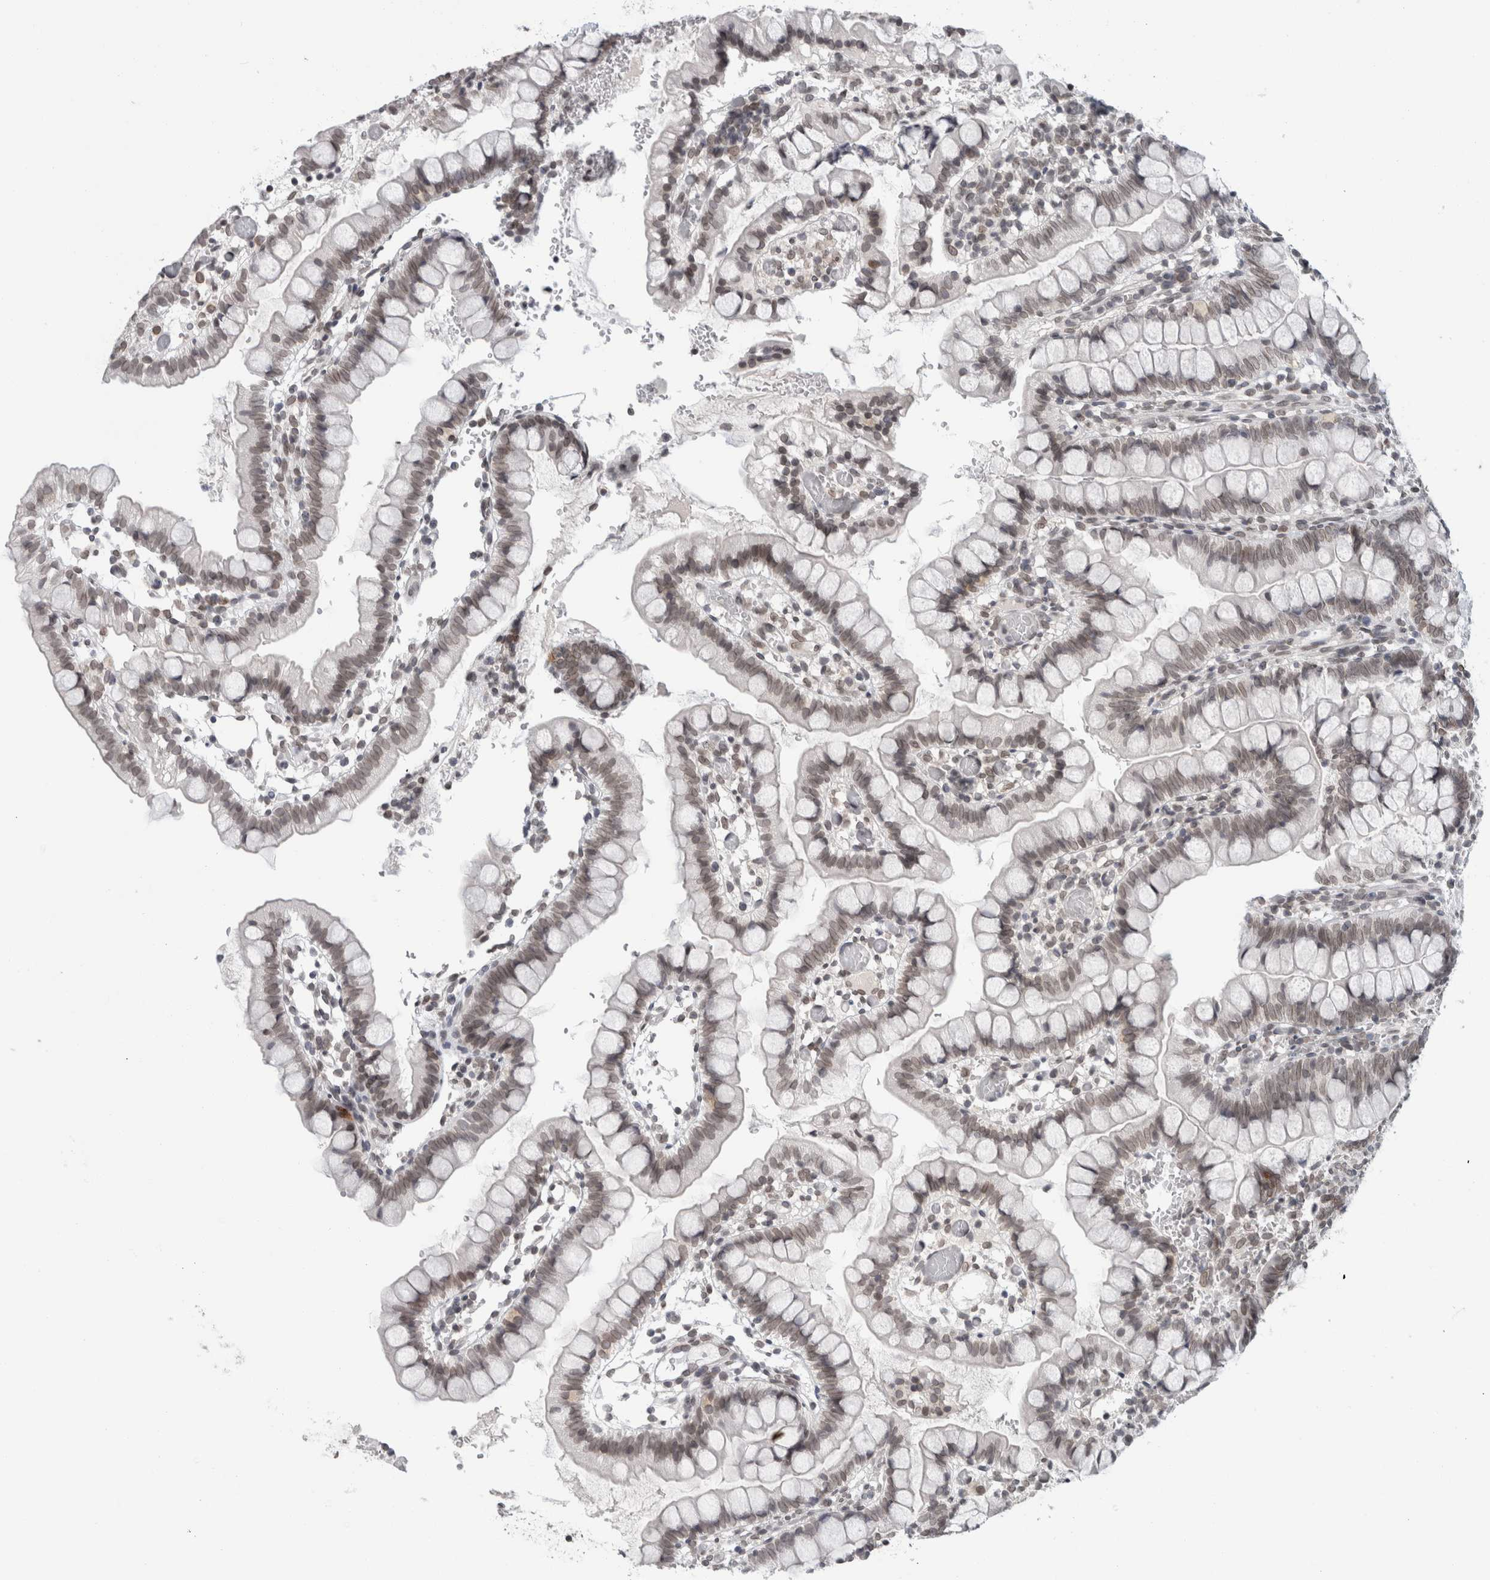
{"staining": {"intensity": "weak", "quantity": ">75%", "location": "nuclear"}, "tissue": "small intestine", "cell_type": "Glandular cells", "image_type": "normal", "snomed": [{"axis": "morphology", "description": "Normal tissue, NOS"}, {"axis": "morphology", "description": "Developmental malformation"}, {"axis": "topography", "description": "Small intestine"}], "caption": "Immunohistochemical staining of unremarkable human small intestine demonstrates >75% levels of weak nuclear protein expression in about >75% of glandular cells. Nuclei are stained in blue.", "gene": "ZNF770", "patient": {"sex": "male"}}